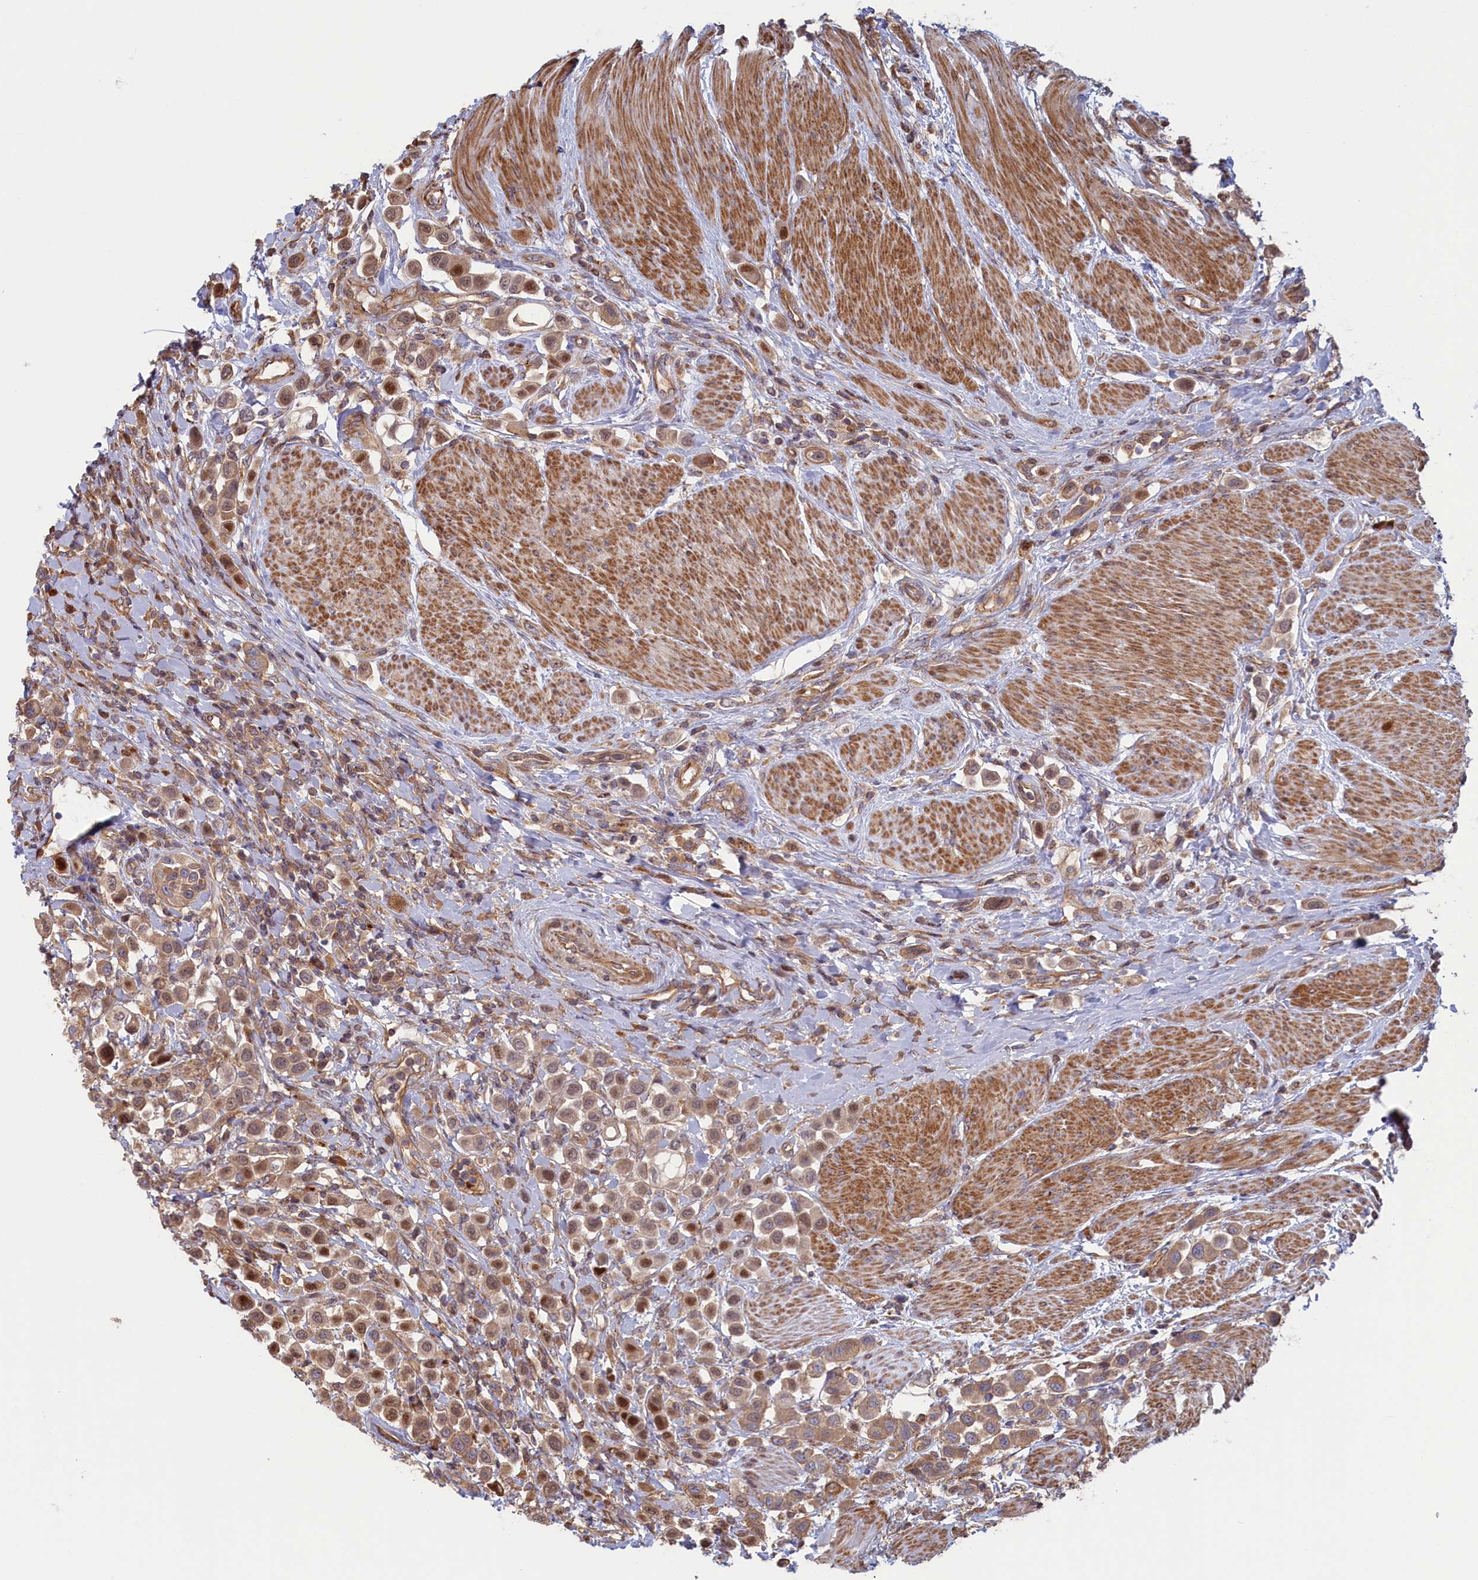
{"staining": {"intensity": "moderate", "quantity": ">75%", "location": "cytoplasmic/membranous,nuclear"}, "tissue": "urothelial cancer", "cell_type": "Tumor cells", "image_type": "cancer", "snomed": [{"axis": "morphology", "description": "Urothelial carcinoma, High grade"}, {"axis": "topography", "description": "Urinary bladder"}], "caption": "An image of urothelial cancer stained for a protein displays moderate cytoplasmic/membranous and nuclear brown staining in tumor cells. Immunohistochemistry stains the protein in brown and the nuclei are stained blue.", "gene": "RILPL1", "patient": {"sex": "male", "age": 50}}